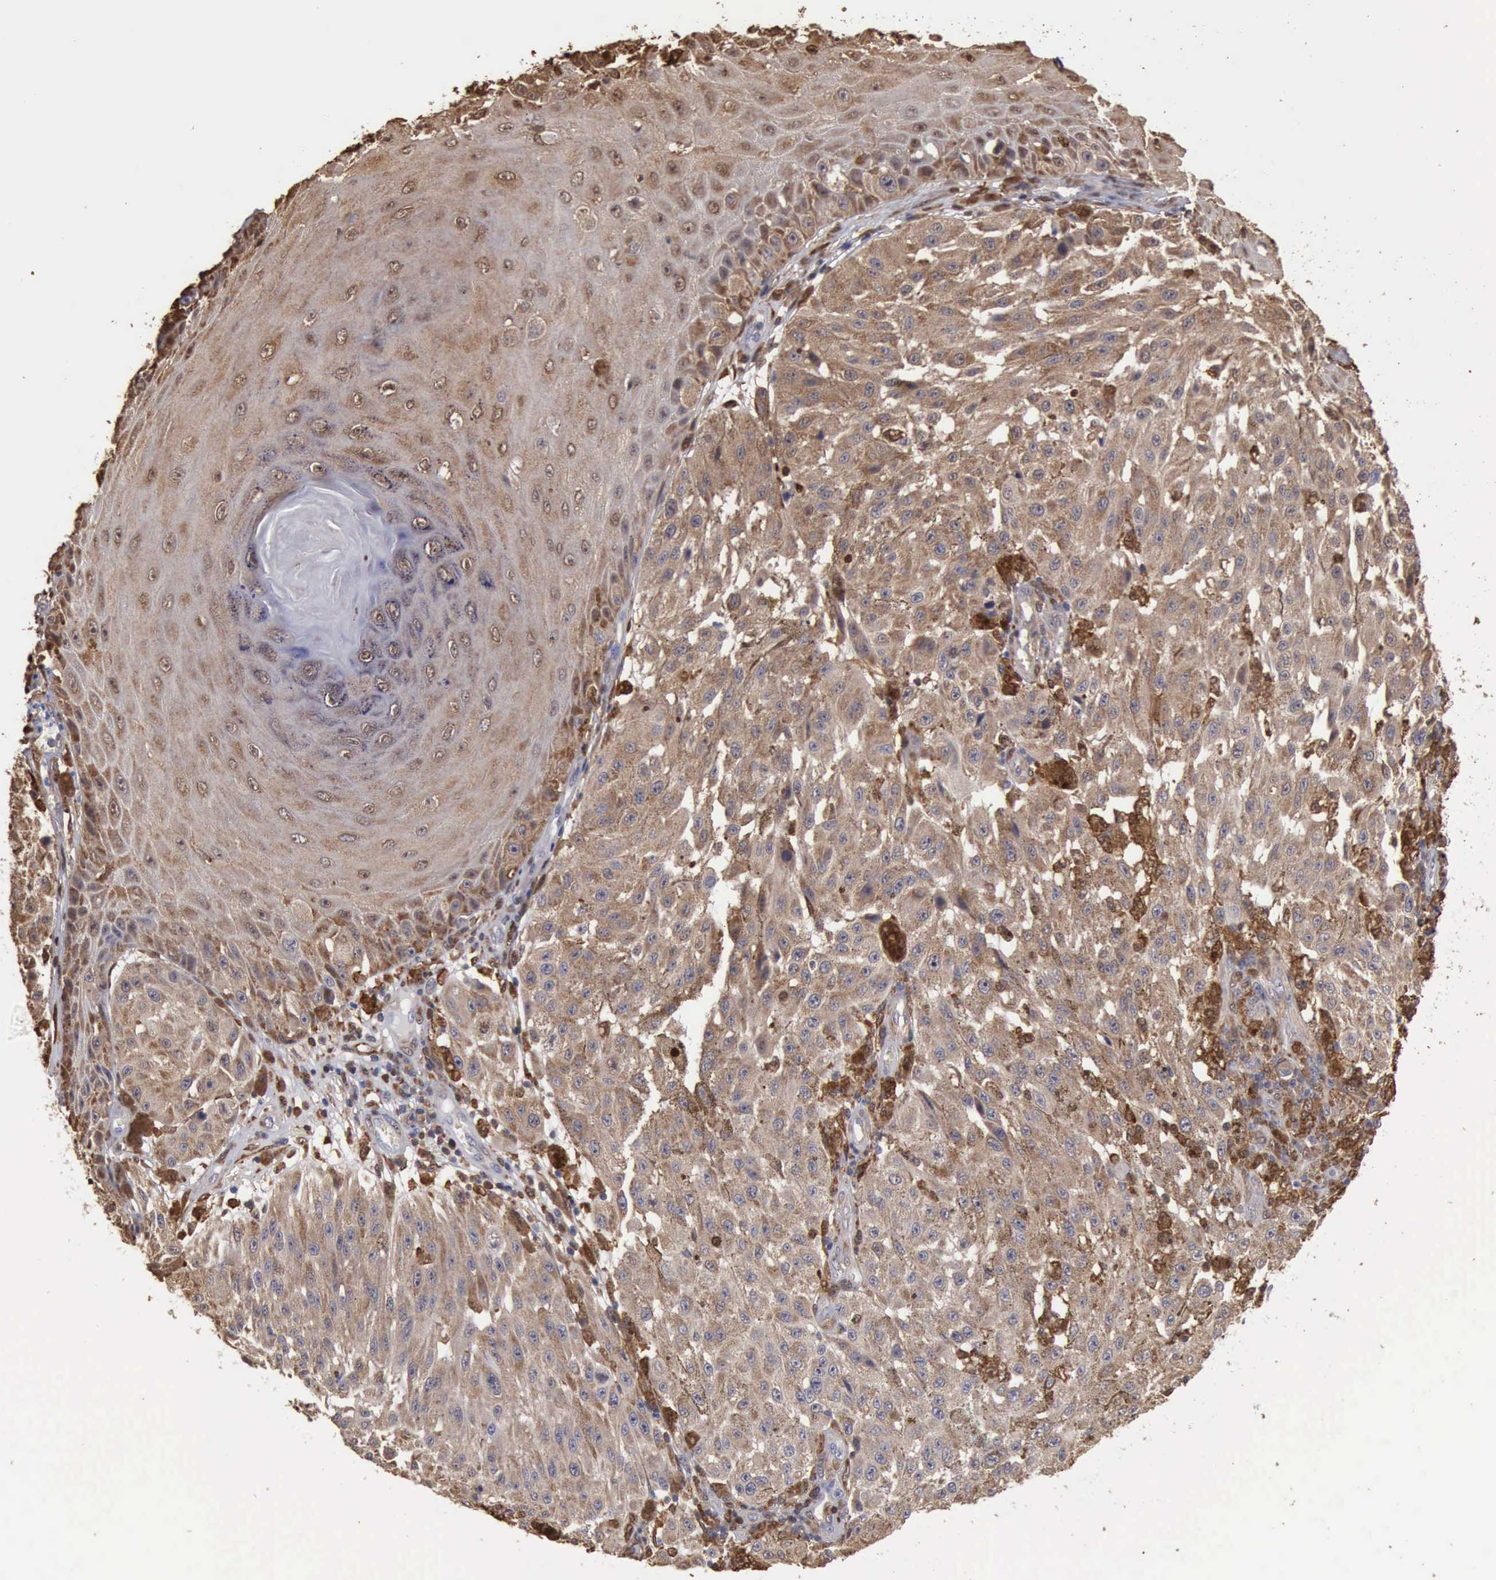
{"staining": {"intensity": "negative", "quantity": "none", "location": "none"}, "tissue": "melanoma", "cell_type": "Tumor cells", "image_type": "cancer", "snomed": [{"axis": "morphology", "description": "Malignant melanoma, NOS"}, {"axis": "topography", "description": "Skin"}], "caption": "An image of melanoma stained for a protein displays no brown staining in tumor cells.", "gene": "STAT1", "patient": {"sex": "female", "age": 64}}